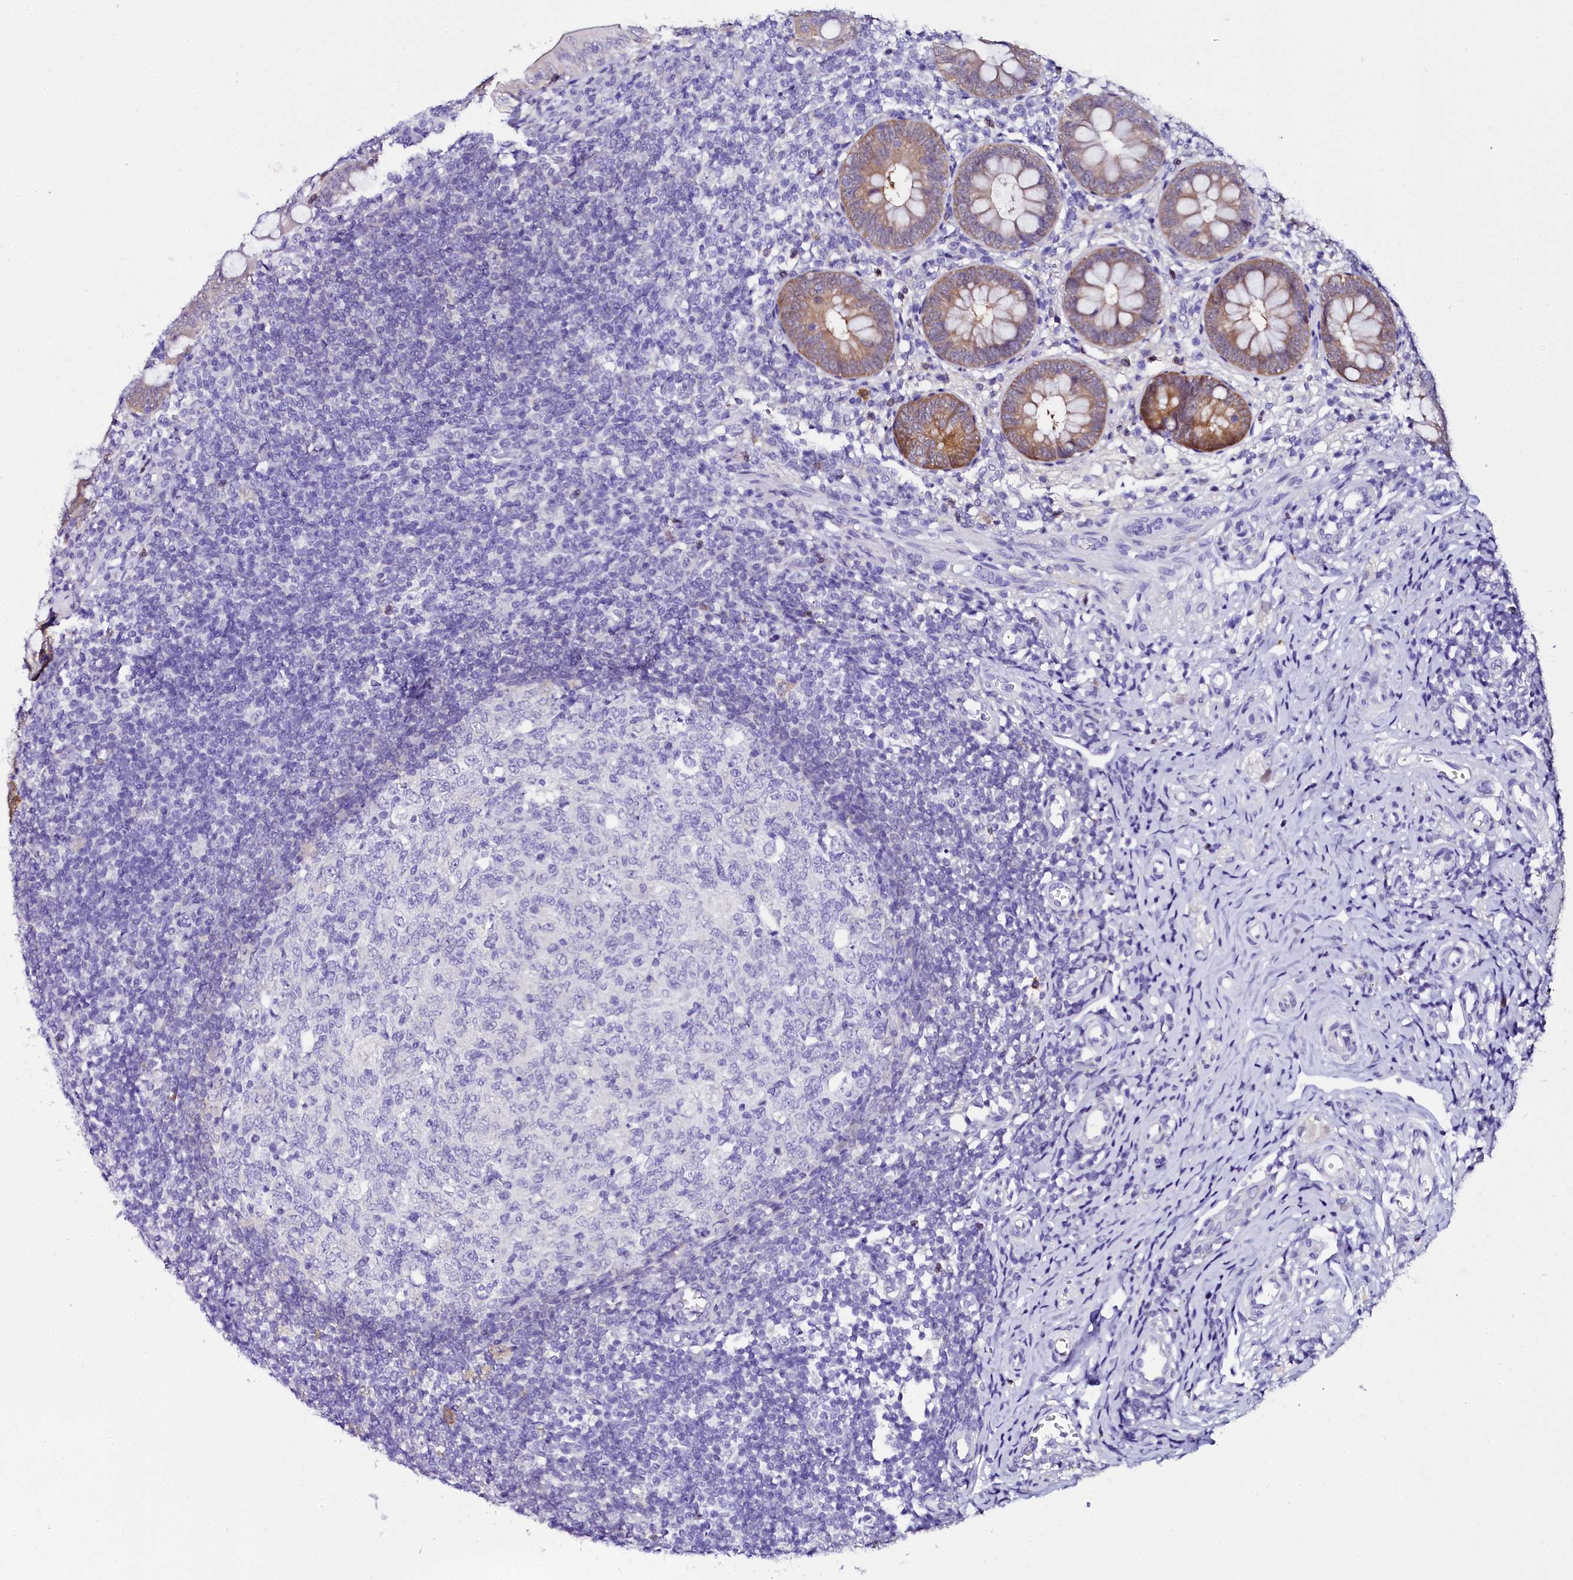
{"staining": {"intensity": "moderate", "quantity": "25%-75%", "location": "cytoplasmic/membranous"}, "tissue": "appendix", "cell_type": "Glandular cells", "image_type": "normal", "snomed": [{"axis": "morphology", "description": "Normal tissue, NOS"}, {"axis": "topography", "description": "Appendix"}], "caption": "Immunohistochemical staining of benign human appendix displays moderate cytoplasmic/membranous protein expression in about 25%-75% of glandular cells. The staining was performed using DAB (3,3'-diaminobenzidine), with brown indicating positive protein expression. Nuclei are stained blue with hematoxylin.", "gene": "SORD", "patient": {"sex": "male", "age": 14}}